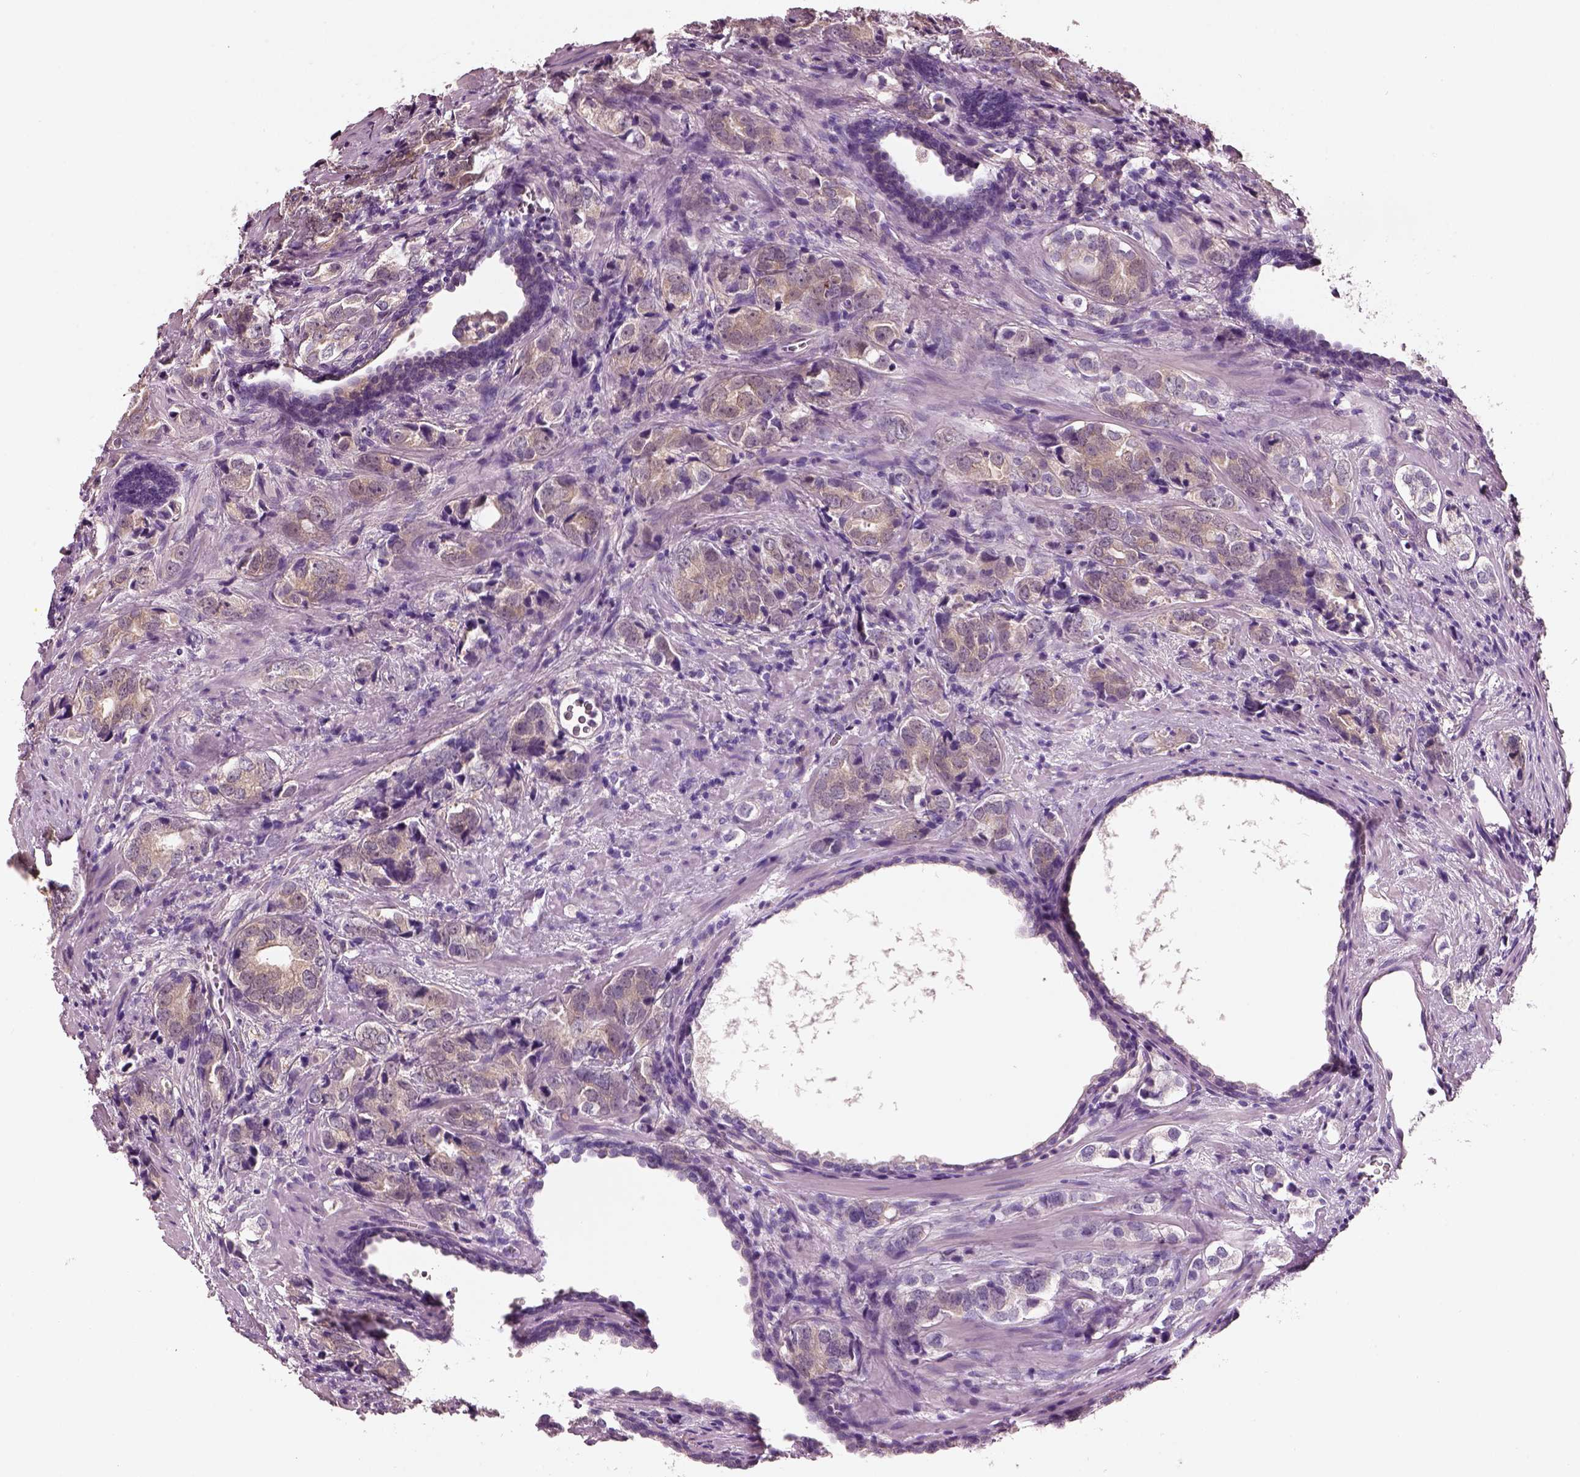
{"staining": {"intensity": "weak", "quantity": "25%-75%", "location": "cytoplasmic/membranous"}, "tissue": "prostate cancer", "cell_type": "Tumor cells", "image_type": "cancer", "snomed": [{"axis": "morphology", "description": "Adenocarcinoma, NOS"}, {"axis": "topography", "description": "Prostate and seminal vesicle, NOS"}], "caption": "Tumor cells exhibit low levels of weak cytoplasmic/membranous staining in about 25%-75% of cells in prostate cancer (adenocarcinoma).", "gene": "ELSPBP1", "patient": {"sex": "male", "age": 63}}